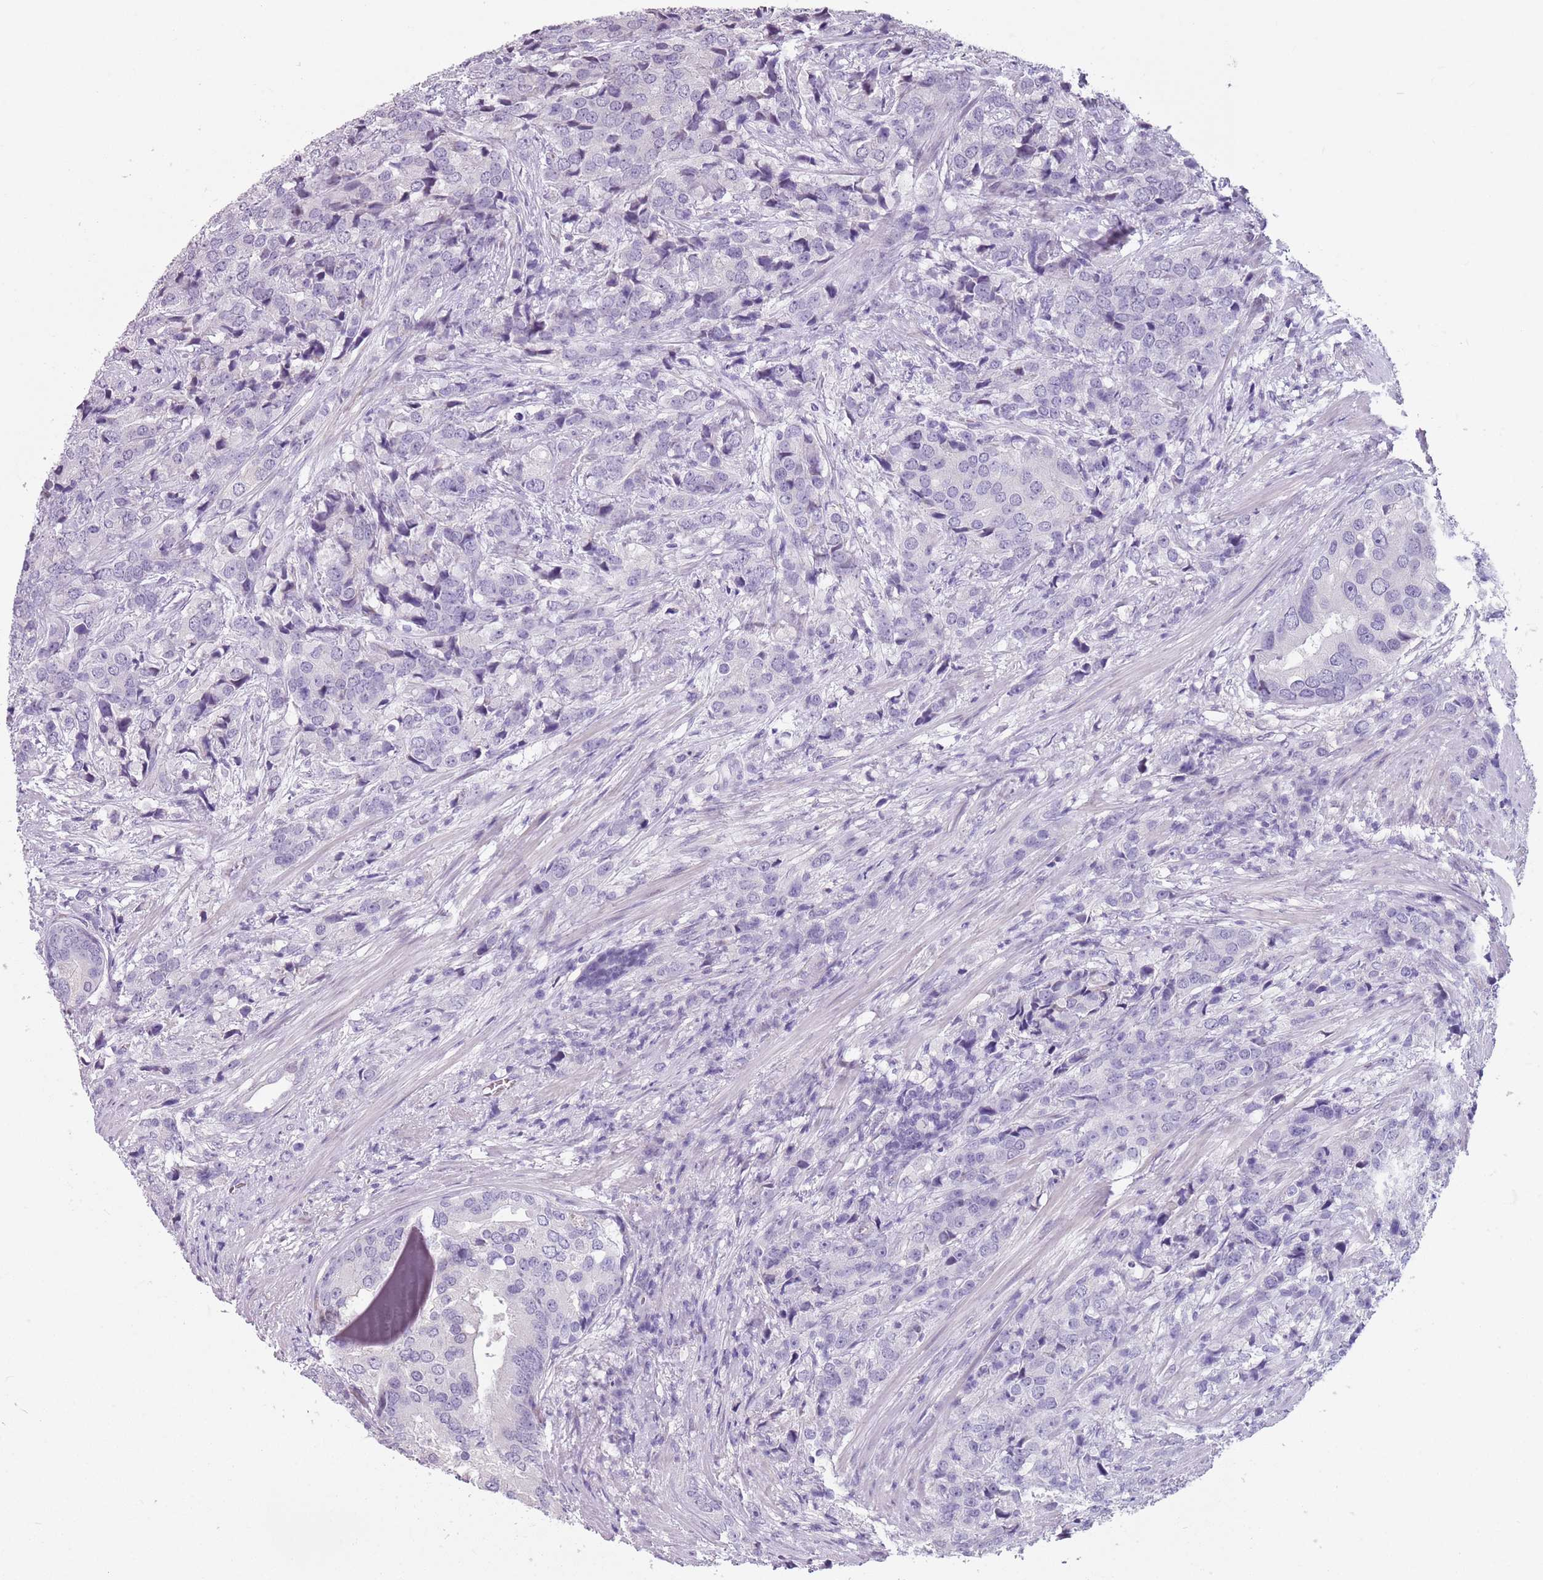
{"staining": {"intensity": "negative", "quantity": "none", "location": "none"}, "tissue": "prostate cancer", "cell_type": "Tumor cells", "image_type": "cancer", "snomed": [{"axis": "morphology", "description": "Adenocarcinoma, High grade"}, {"axis": "topography", "description": "Prostate"}], "caption": "Prostate cancer (high-grade adenocarcinoma) was stained to show a protein in brown. There is no significant staining in tumor cells.", "gene": "SPESP1", "patient": {"sex": "male", "age": 62}}